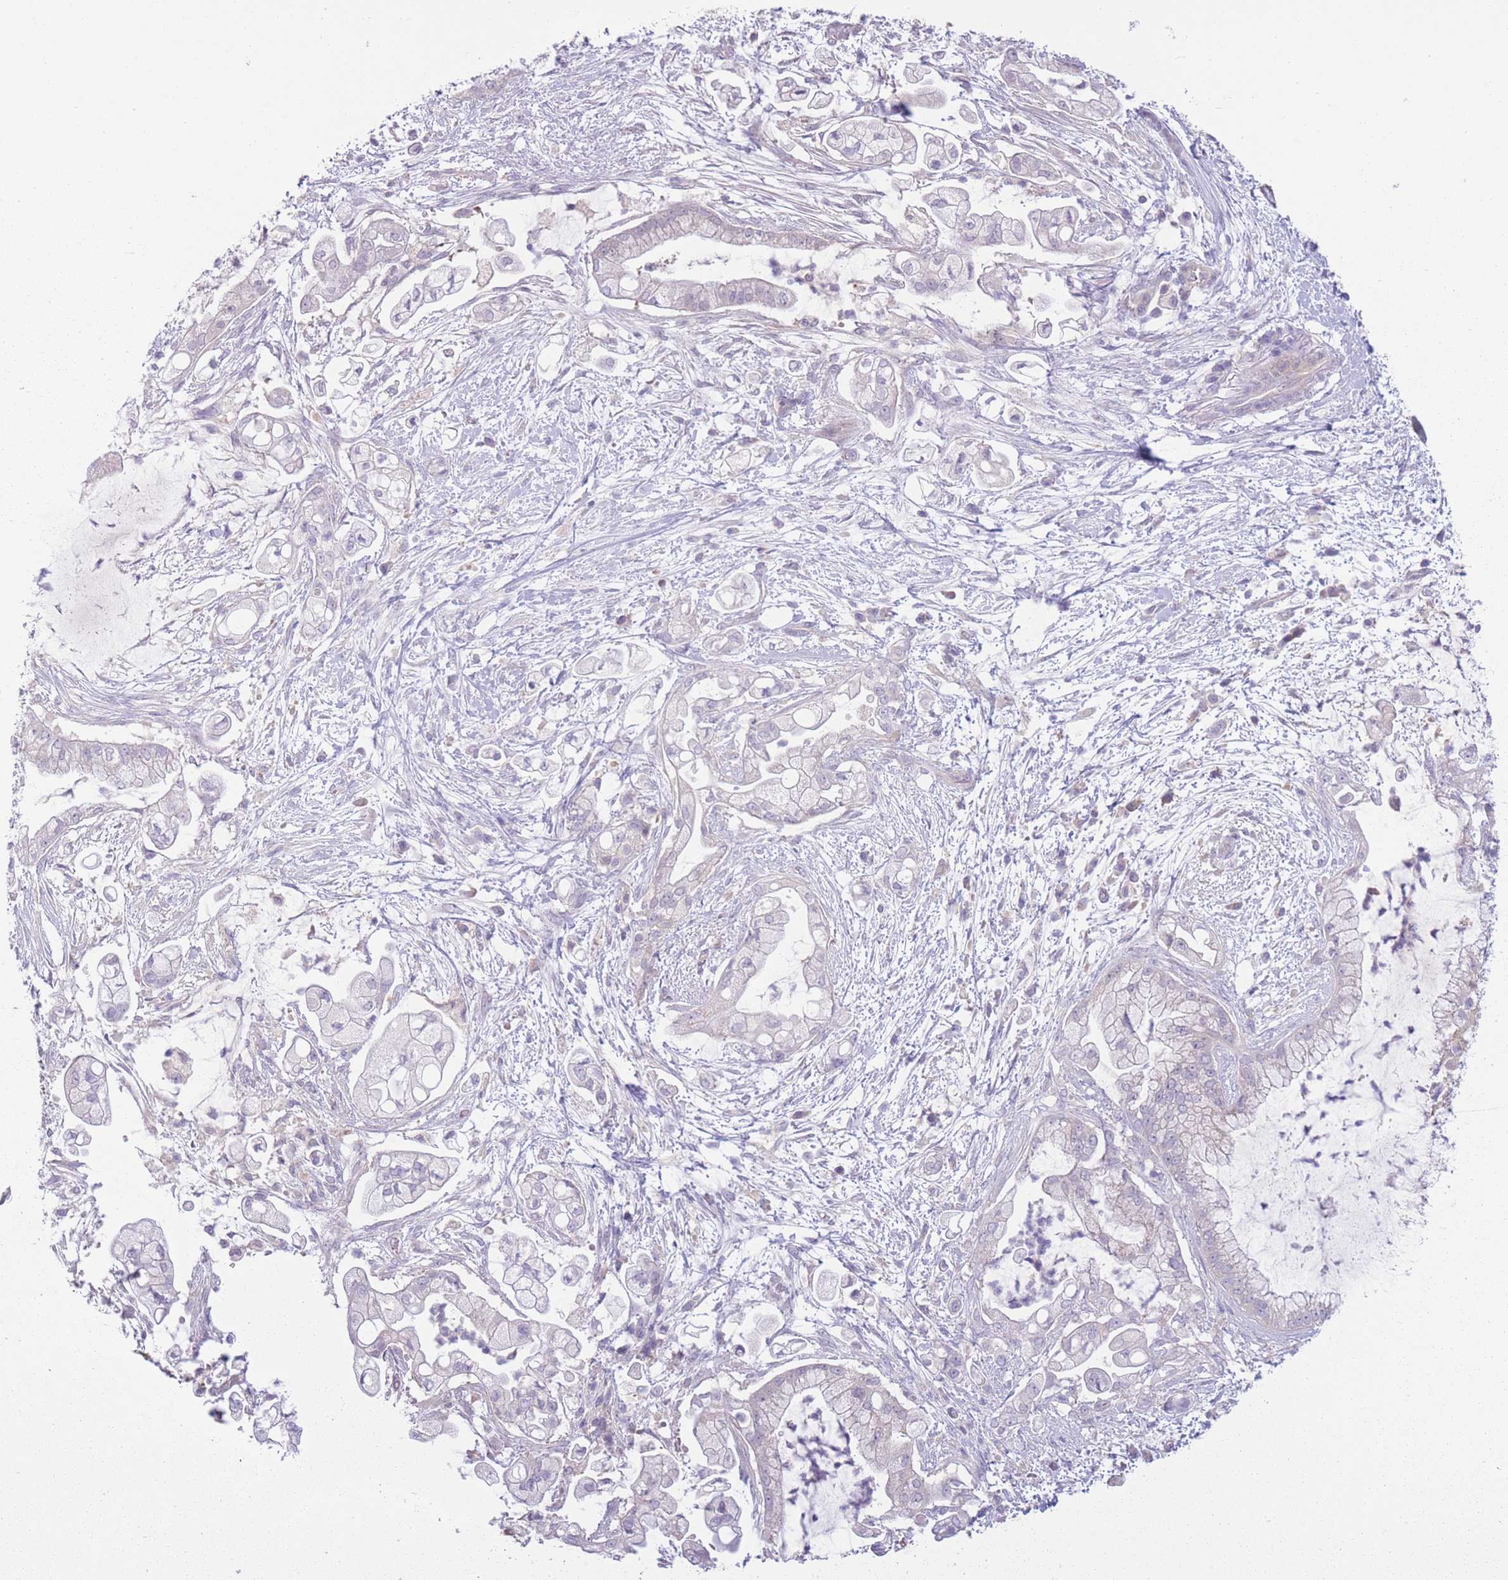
{"staining": {"intensity": "negative", "quantity": "none", "location": "none"}, "tissue": "pancreatic cancer", "cell_type": "Tumor cells", "image_type": "cancer", "snomed": [{"axis": "morphology", "description": "Adenocarcinoma, NOS"}, {"axis": "topography", "description": "Pancreas"}], "caption": "A high-resolution micrograph shows immunohistochemistry staining of adenocarcinoma (pancreatic), which displays no significant staining in tumor cells.", "gene": "CCT6B", "patient": {"sex": "female", "age": 69}}